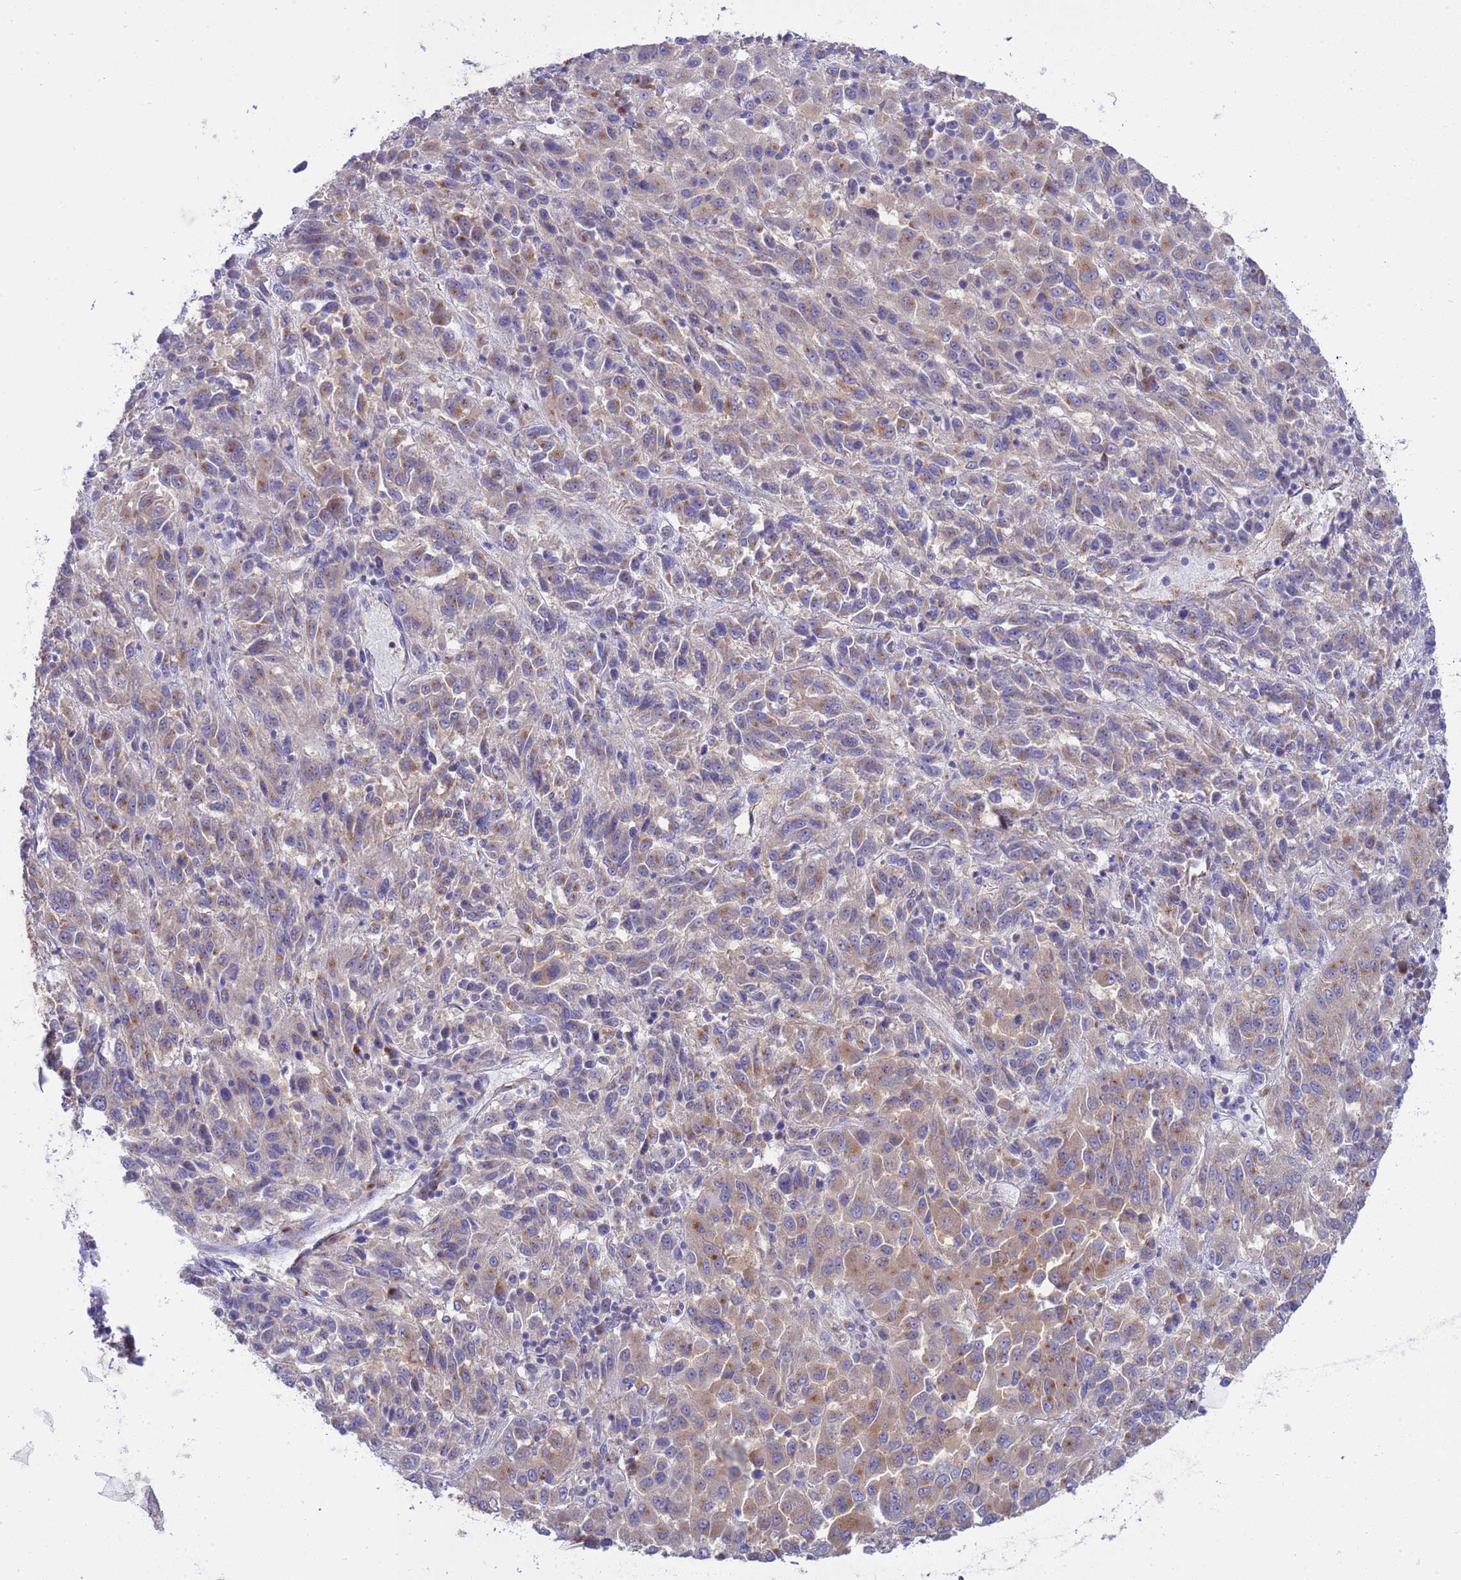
{"staining": {"intensity": "weak", "quantity": ">75%", "location": "cytoplasmic/membranous"}, "tissue": "melanoma", "cell_type": "Tumor cells", "image_type": "cancer", "snomed": [{"axis": "morphology", "description": "Malignant melanoma, Metastatic site"}, {"axis": "topography", "description": "Lung"}], "caption": "Immunohistochemistry (DAB (3,3'-diaminobenzidine)) staining of malignant melanoma (metastatic site) demonstrates weak cytoplasmic/membranous protein positivity in about >75% of tumor cells. (Brightfield microscopy of DAB IHC at high magnification).", "gene": "ANAPC1", "patient": {"sex": "male", "age": 64}}